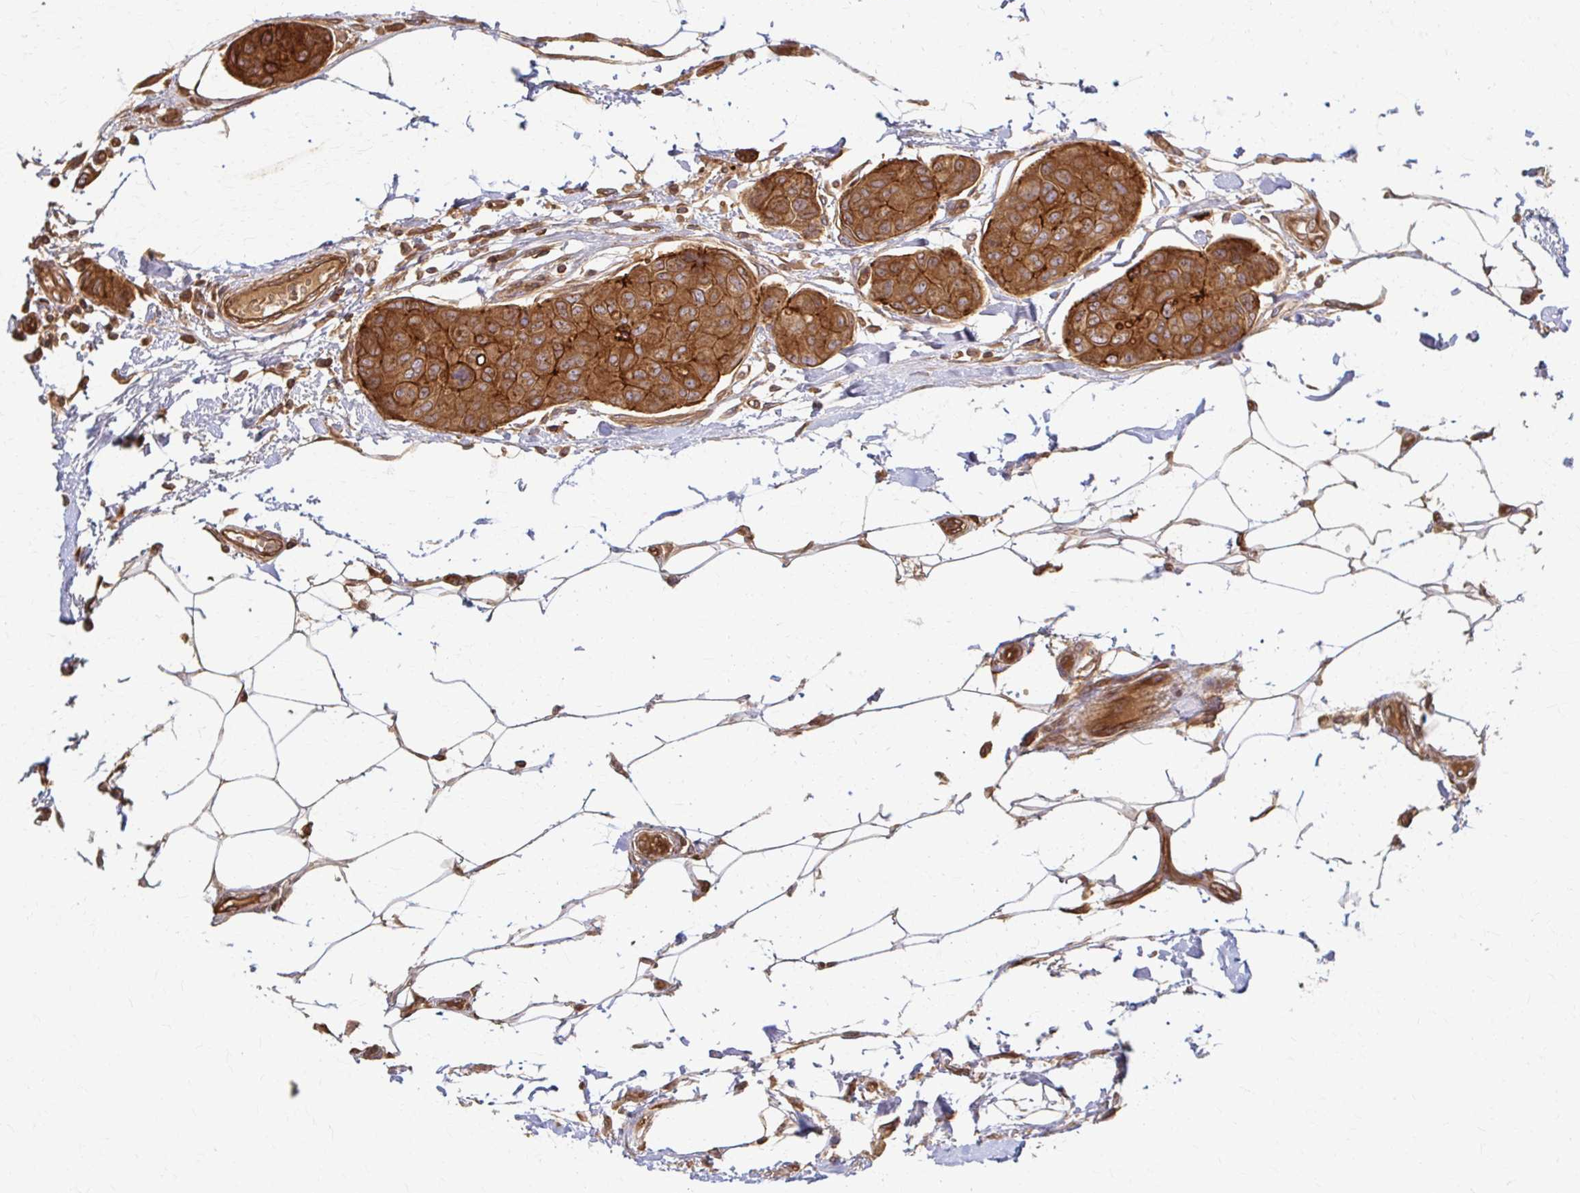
{"staining": {"intensity": "strong", "quantity": ">75%", "location": "cytoplasmic/membranous"}, "tissue": "breast cancer", "cell_type": "Tumor cells", "image_type": "cancer", "snomed": [{"axis": "morphology", "description": "Duct carcinoma"}, {"axis": "topography", "description": "Breast"}, {"axis": "topography", "description": "Lymph node"}], "caption": "Breast cancer (intraductal carcinoma) stained with a brown dye exhibits strong cytoplasmic/membranous positive positivity in approximately >75% of tumor cells.", "gene": "ARHGAP35", "patient": {"sex": "female", "age": 80}}